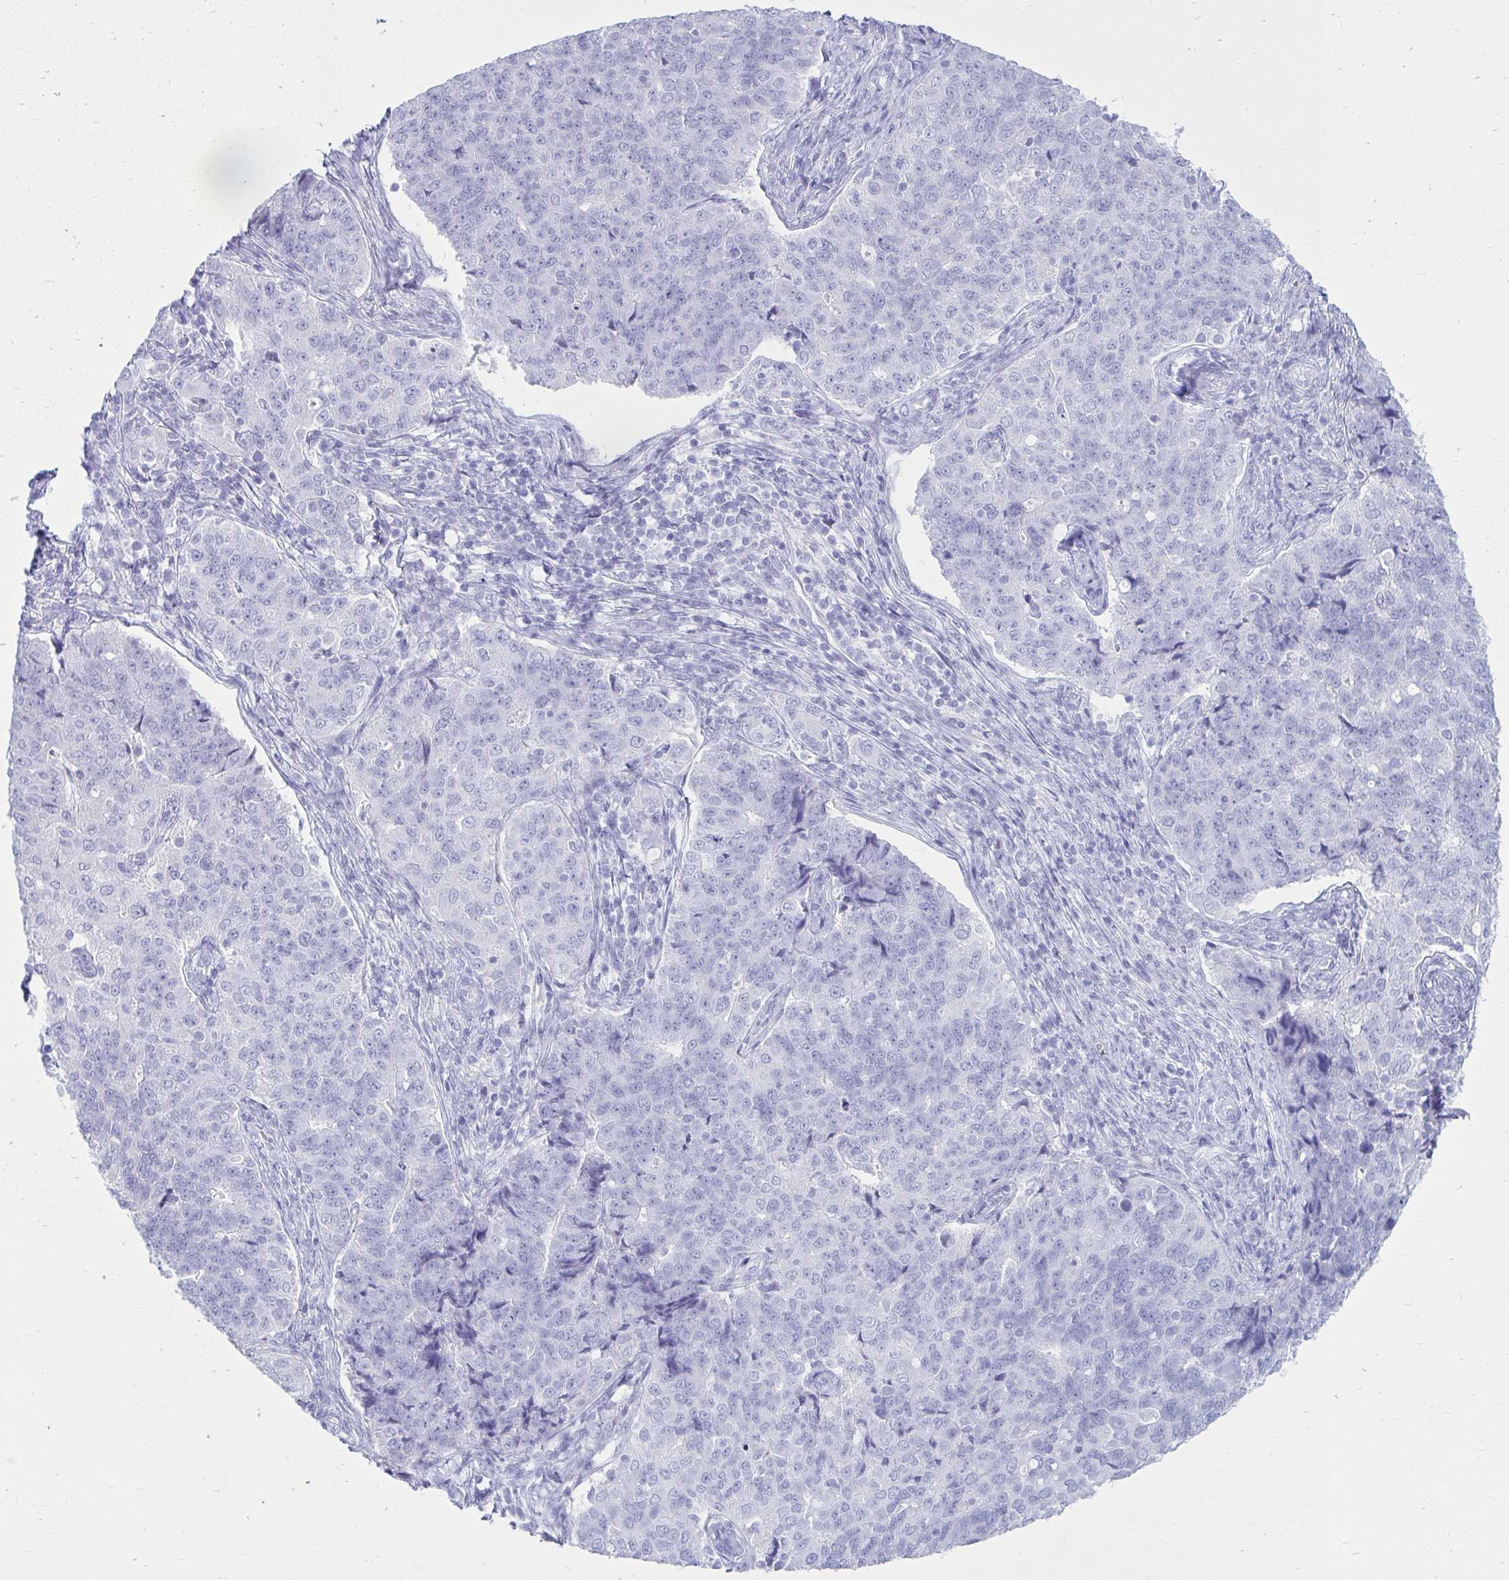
{"staining": {"intensity": "negative", "quantity": "none", "location": "none"}, "tissue": "endometrial cancer", "cell_type": "Tumor cells", "image_type": "cancer", "snomed": [{"axis": "morphology", "description": "Adenocarcinoma, NOS"}, {"axis": "topography", "description": "Endometrium"}], "caption": "The micrograph demonstrates no significant expression in tumor cells of endometrial cancer (adenocarcinoma). Nuclei are stained in blue.", "gene": "ATP4B", "patient": {"sex": "female", "age": 43}}